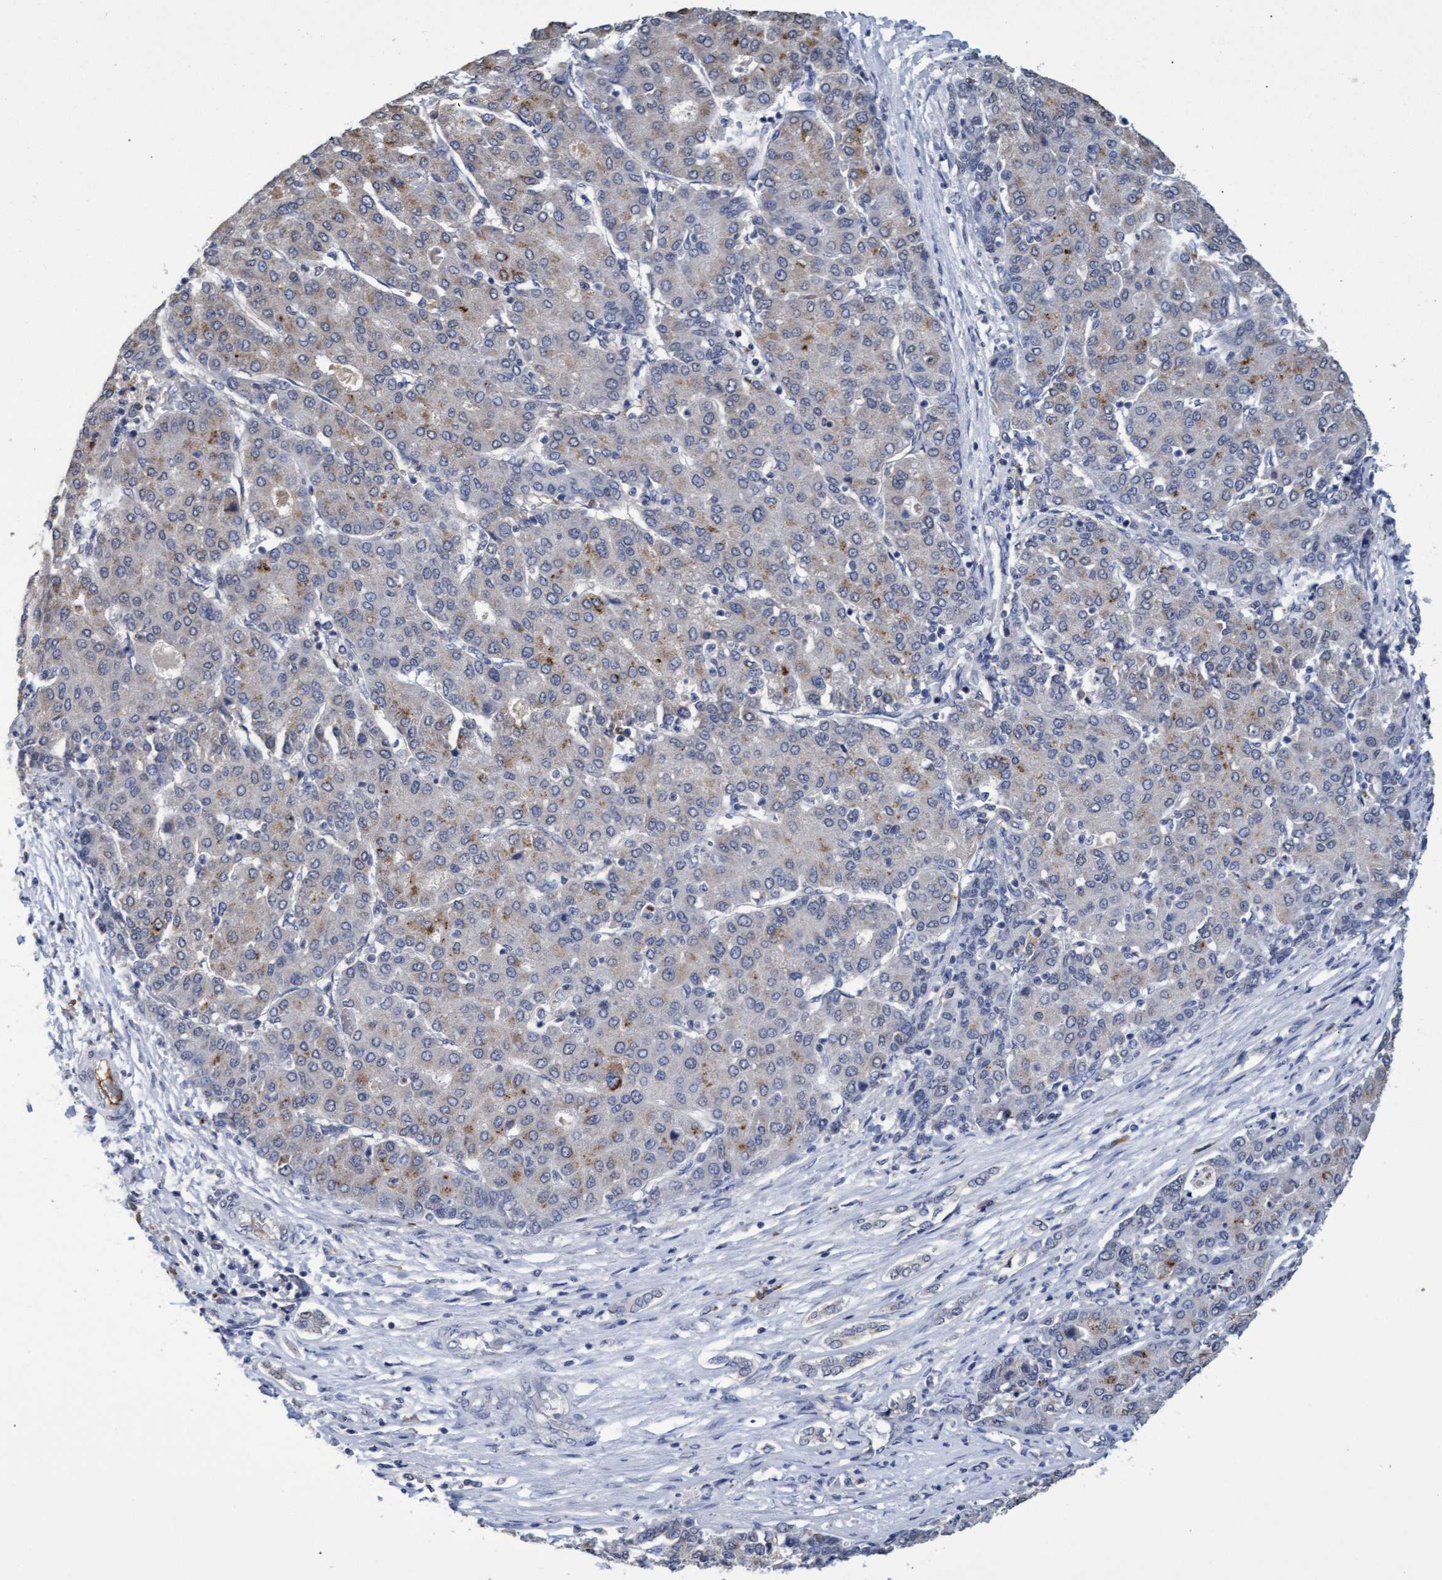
{"staining": {"intensity": "moderate", "quantity": "<25%", "location": "cytoplasmic/membranous"}, "tissue": "liver cancer", "cell_type": "Tumor cells", "image_type": "cancer", "snomed": [{"axis": "morphology", "description": "Carcinoma, Hepatocellular, NOS"}, {"axis": "topography", "description": "Liver"}], "caption": "Immunohistochemical staining of human liver cancer (hepatocellular carcinoma) demonstrates moderate cytoplasmic/membranous protein staining in approximately <25% of tumor cells. The staining was performed using DAB to visualize the protein expression in brown, while the nuclei were stained in blue with hematoxylin (Magnification: 20x).", "gene": "GPR39", "patient": {"sex": "male", "age": 65}}